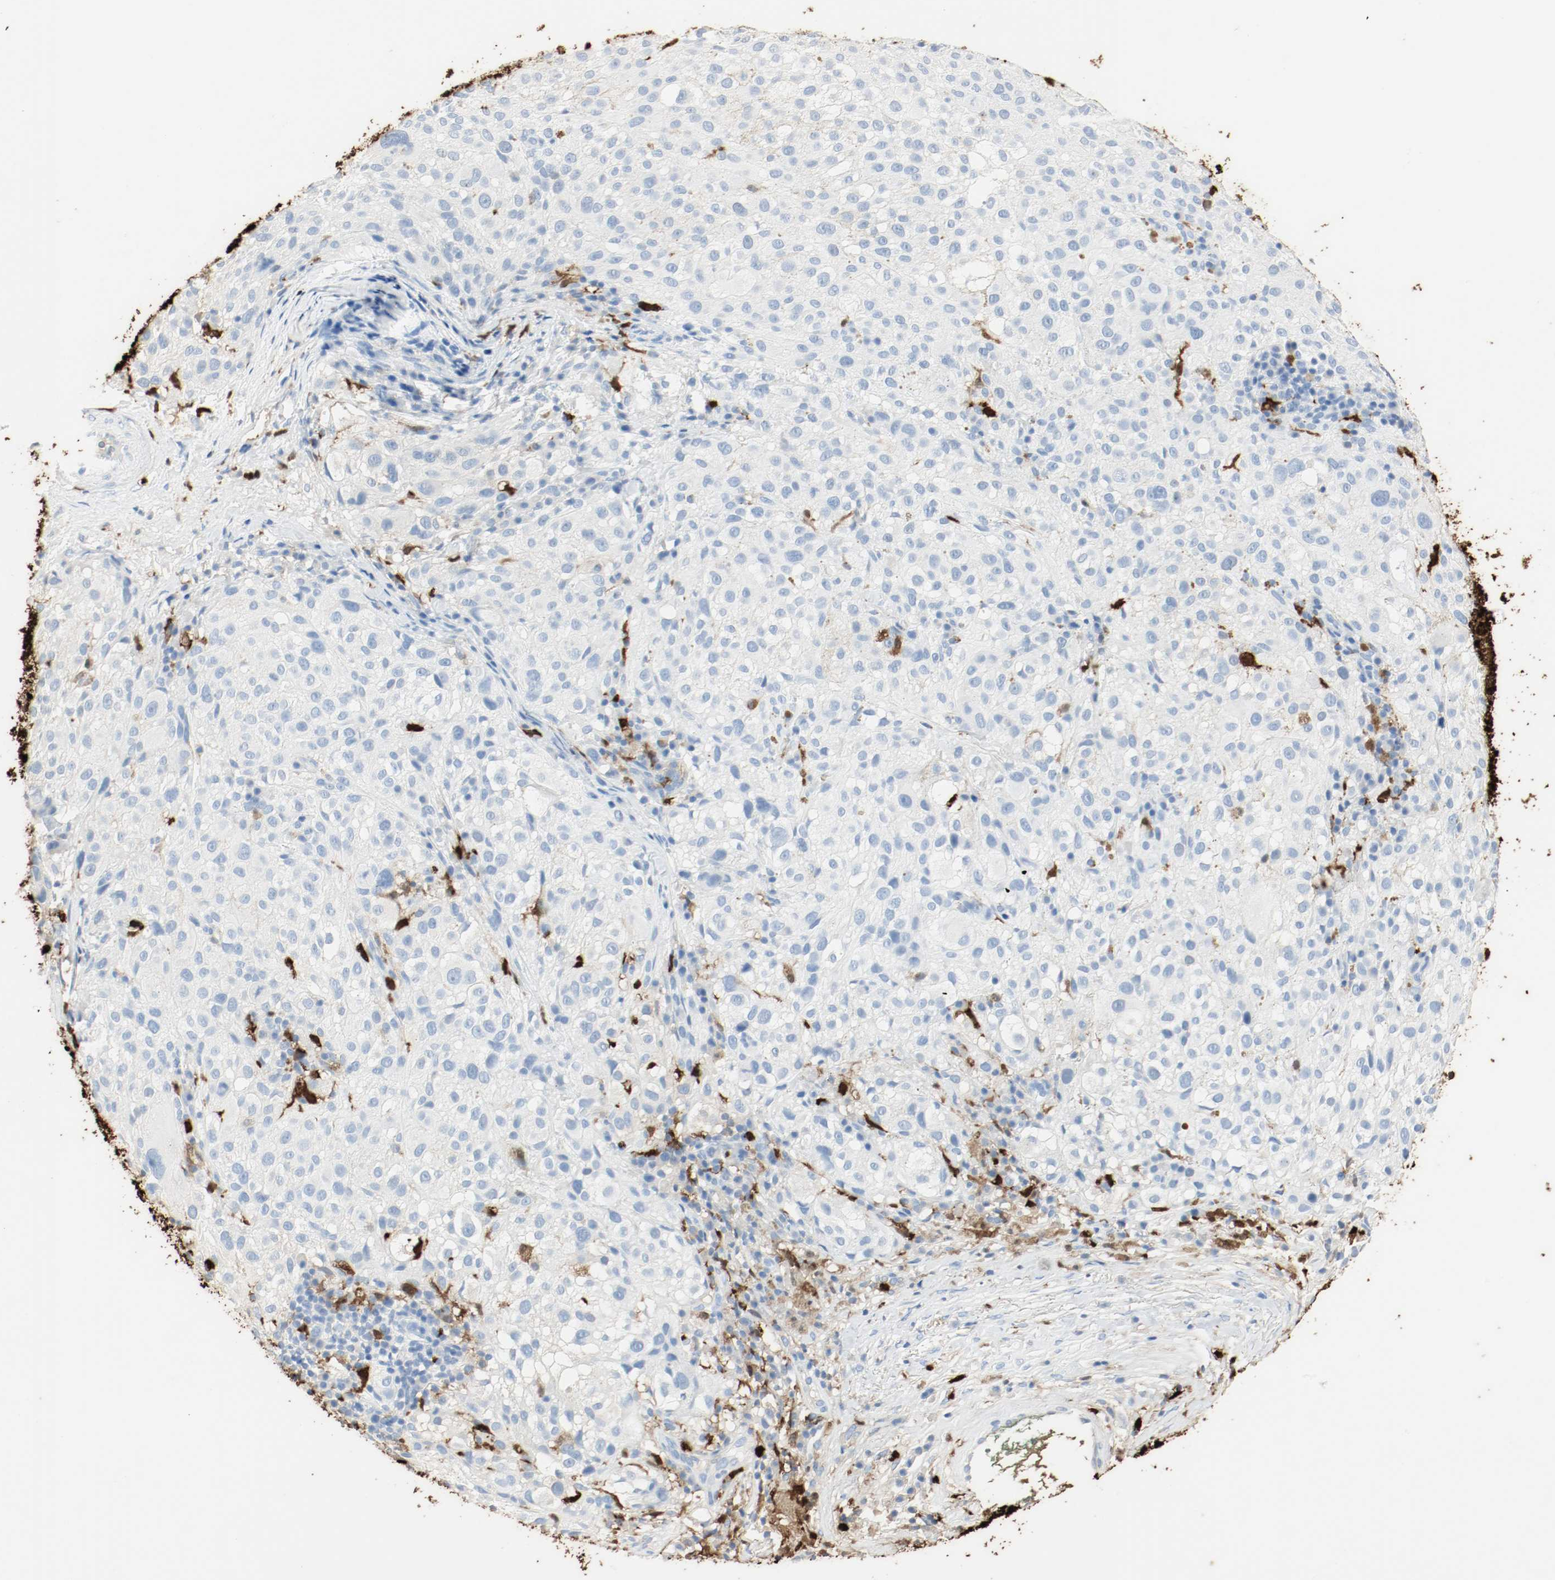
{"staining": {"intensity": "negative", "quantity": "none", "location": "none"}, "tissue": "melanoma", "cell_type": "Tumor cells", "image_type": "cancer", "snomed": [{"axis": "morphology", "description": "Necrosis, NOS"}, {"axis": "morphology", "description": "Malignant melanoma, NOS"}, {"axis": "topography", "description": "Skin"}], "caption": "Photomicrograph shows no protein expression in tumor cells of melanoma tissue.", "gene": "S100A9", "patient": {"sex": "female", "age": 87}}